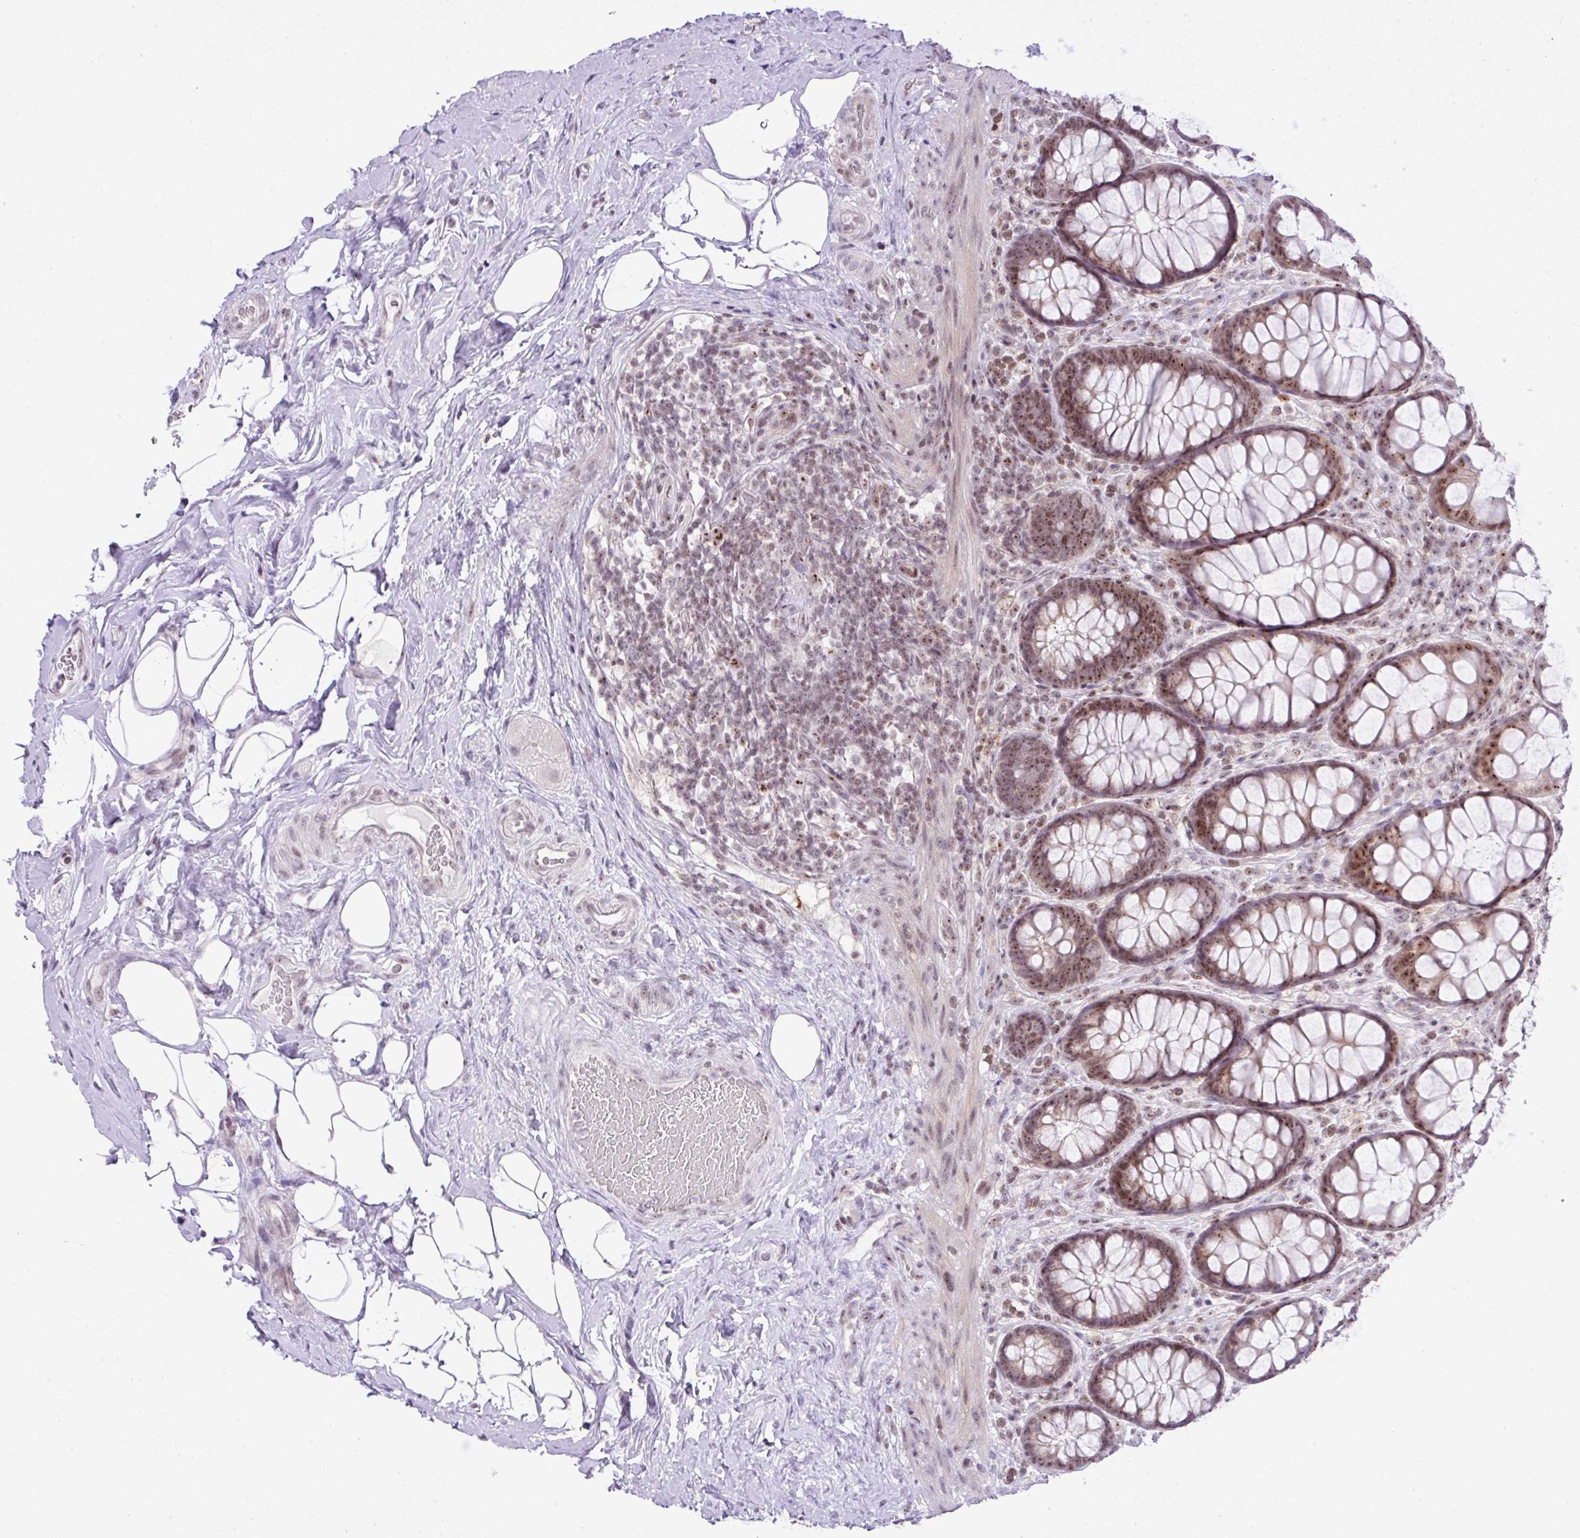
{"staining": {"intensity": "moderate", "quantity": ">75%", "location": "nuclear"}, "tissue": "rectum", "cell_type": "Glandular cells", "image_type": "normal", "snomed": [{"axis": "morphology", "description": "Normal tissue, NOS"}, {"axis": "topography", "description": "Rectum"}], "caption": "Brown immunohistochemical staining in unremarkable rectum displays moderate nuclear positivity in about >75% of glandular cells.", "gene": "CCDC137", "patient": {"sex": "female", "age": 67}}